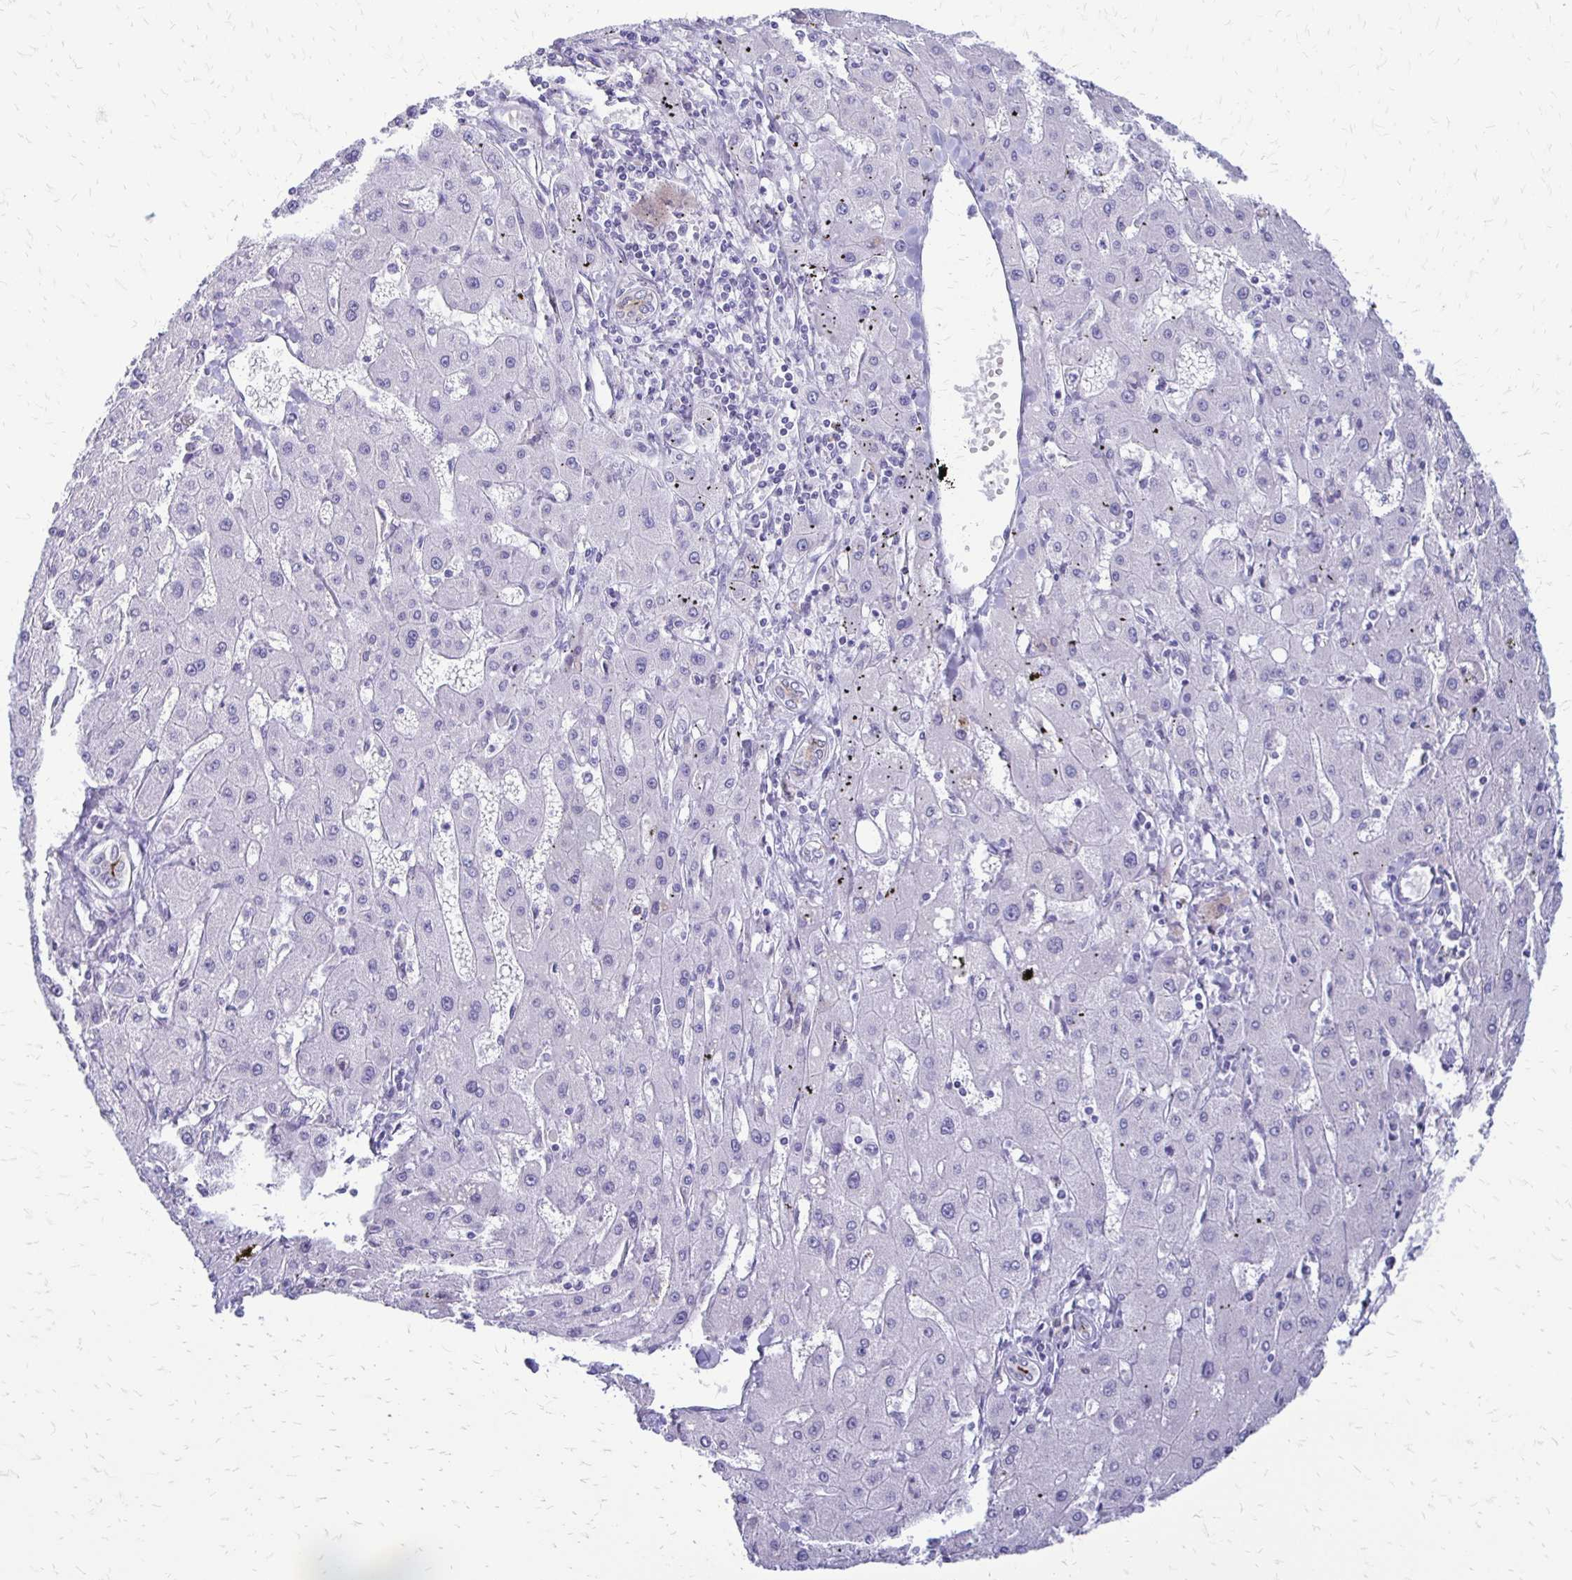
{"staining": {"intensity": "negative", "quantity": "none", "location": "none"}, "tissue": "liver cancer", "cell_type": "Tumor cells", "image_type": "cancer", "snomed": [{"axis": "morphology", "description": "Carcinoma, Hepatocellular, NOS"}, {"axis": "topography", "description": "Liver"}], "caption": "DAB (3,3'-diaminobenzidine) immunohistochemical staining of liver cancer (hepatocellular carcinoma) displays no significant staining in tumor cells.", "gene": "EPYC", "patient": {"sex": "male", "age": 72}}